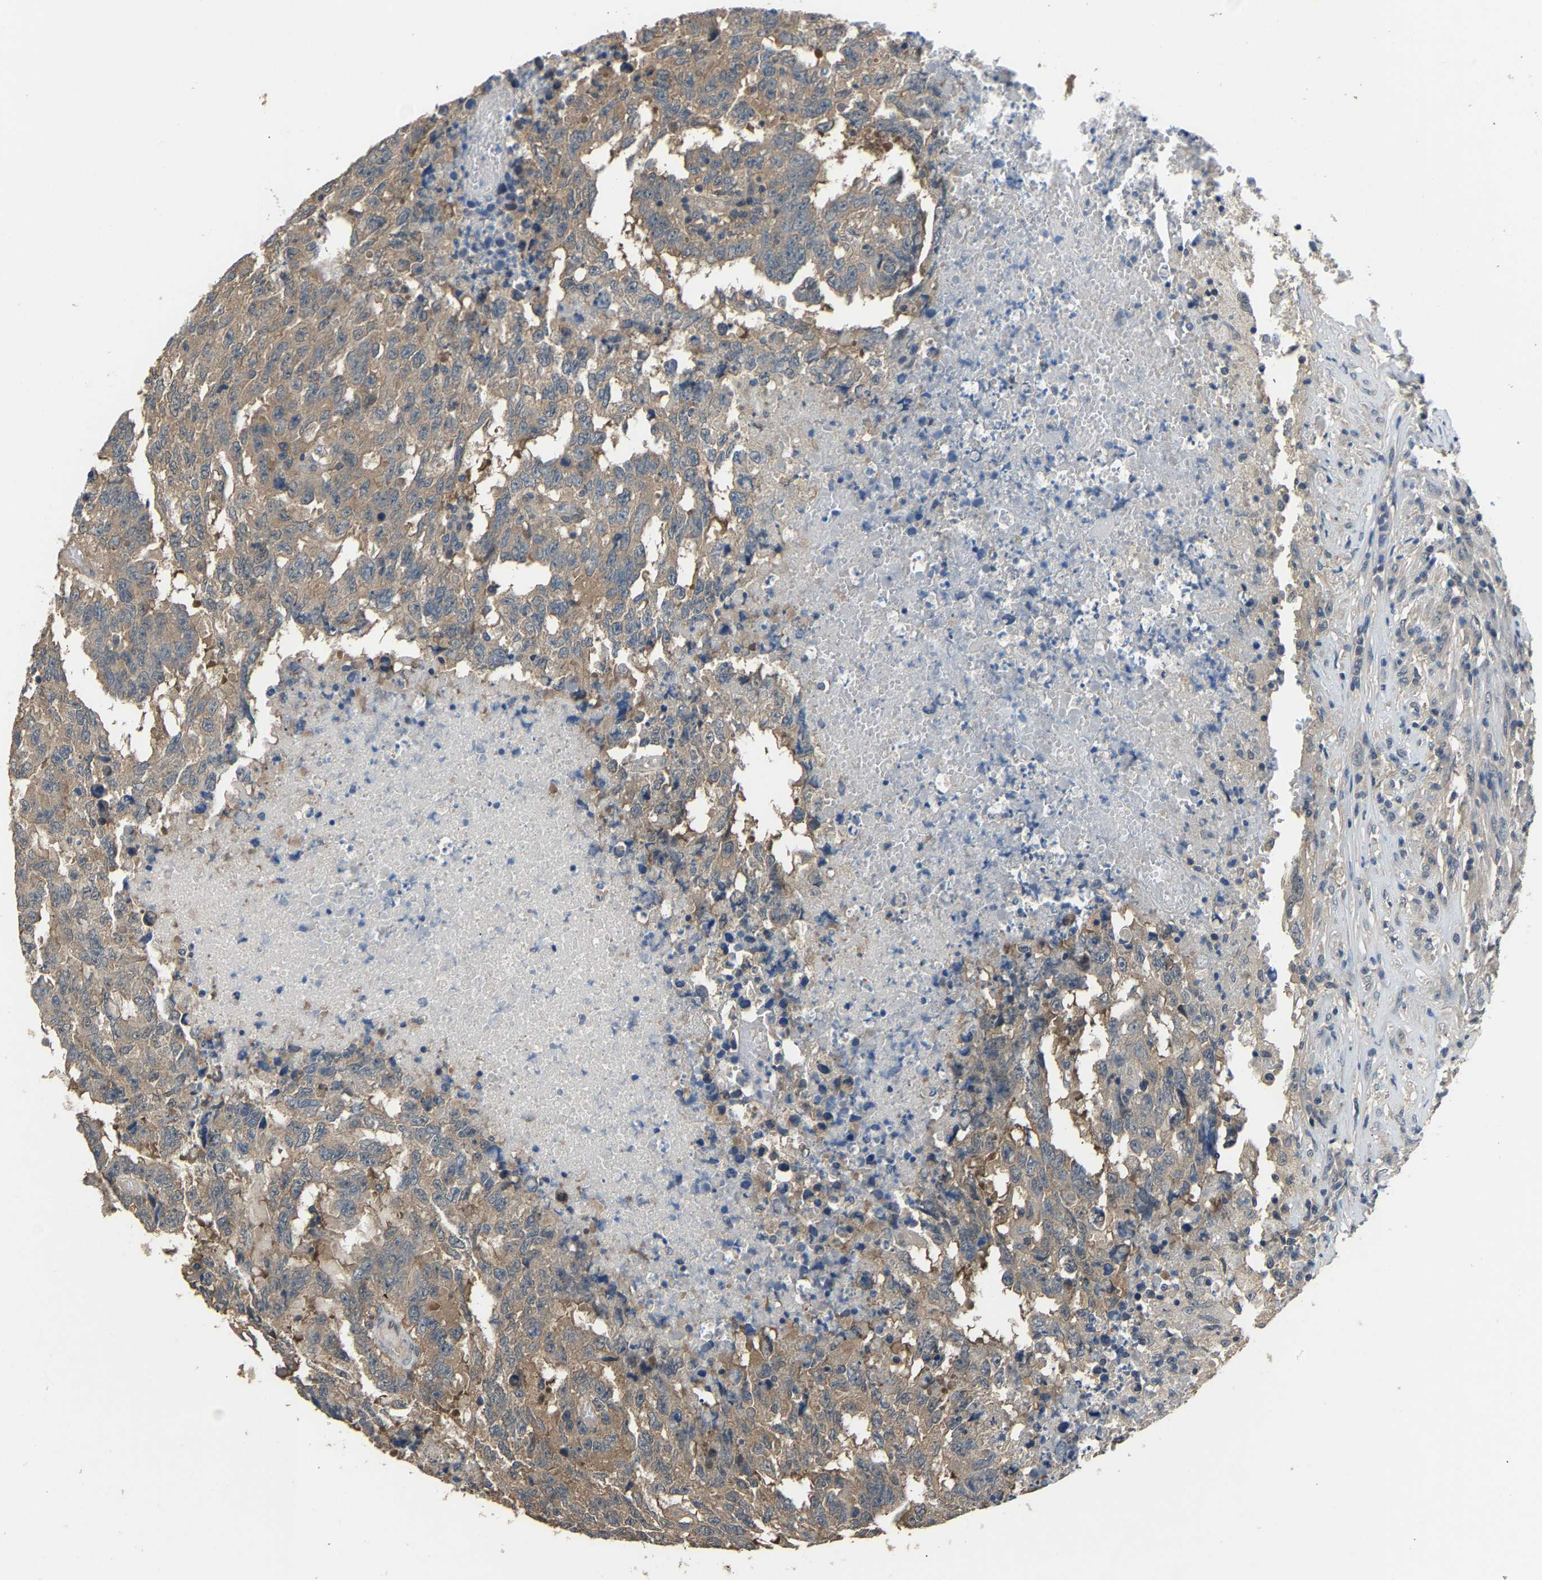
{"staining": {"intensity": "weak", "quantity": "25%-75%", "location": "cytoplasmic/membranous"}, "tissue": "testis cancer", "cell_type": "Tumor cells", "image_type": "cancer", "snomed": [{"axis": "morphology", "description": "Necrosis, NOS"}, {"axis": "morphology", "description": "Carcinoma, Embryonal, NOS"}, {"axis": "topography", "description": "Testis"}], "caption": "Testis embryonal carcinoma tissue reveals weak cytoplasmic/membranous positivity in approximately 25%-75% of tumor cells", "gene": "ABCC9", "patient": {"sex": "male", "age": 19}}